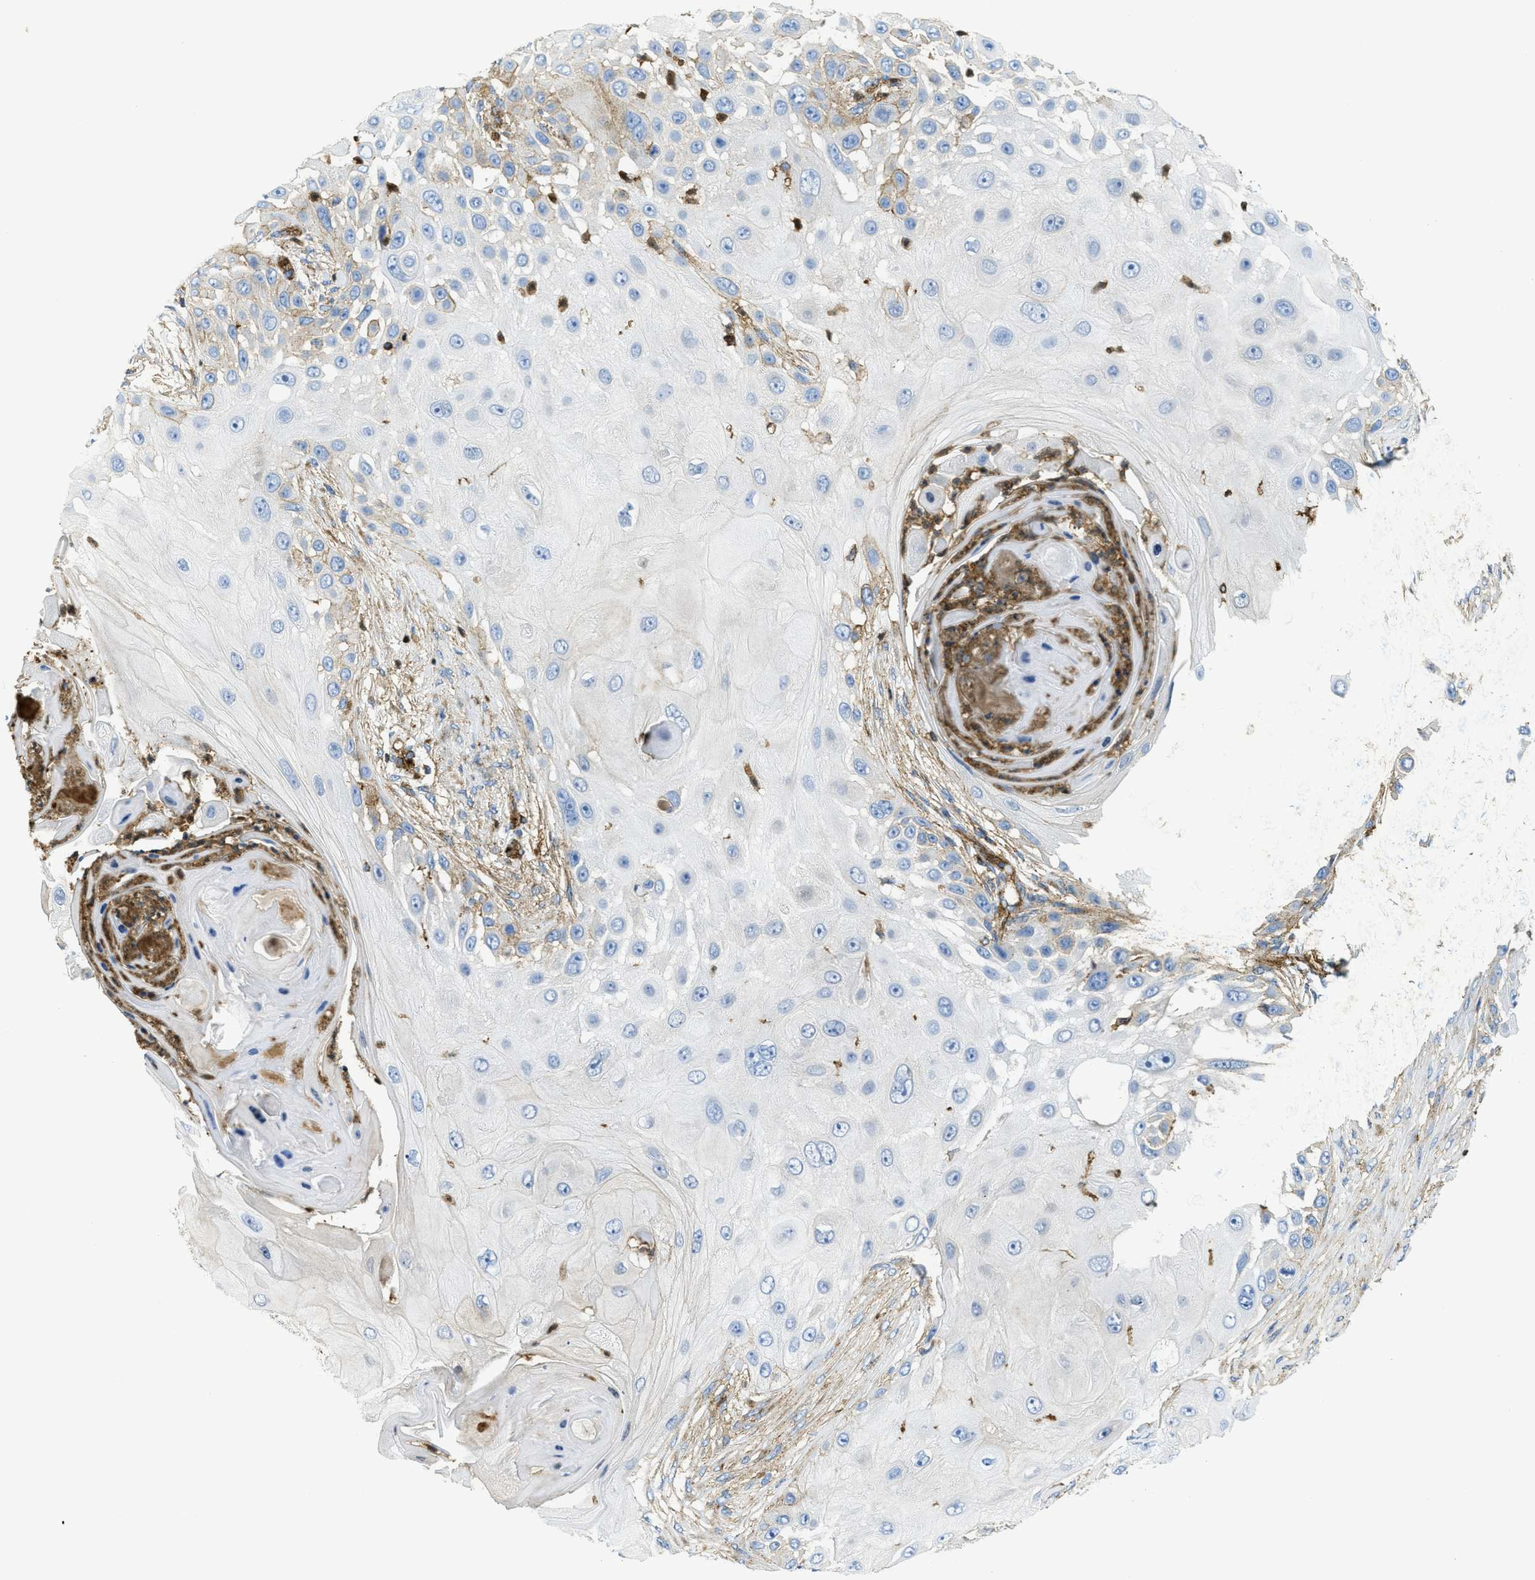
{"staining": {"intensity": "negative", "quantity": "none", "location": "none"}, "tissue": "skin cancer", "cell_type": "Tumor cells", "image_type": "cancer", "snomed": [{"axis": "morphology", "description": "Squamous cell carcinoma, NOS"}, {"axis": "topography", "description": "Skin"}], "caption": "The micrograph shows no significant positivity in tumor cells of skin cancer (squamous cell carcinoma).", "gene": "HIP1", "patient": {"sex": "female", "age": 44}}